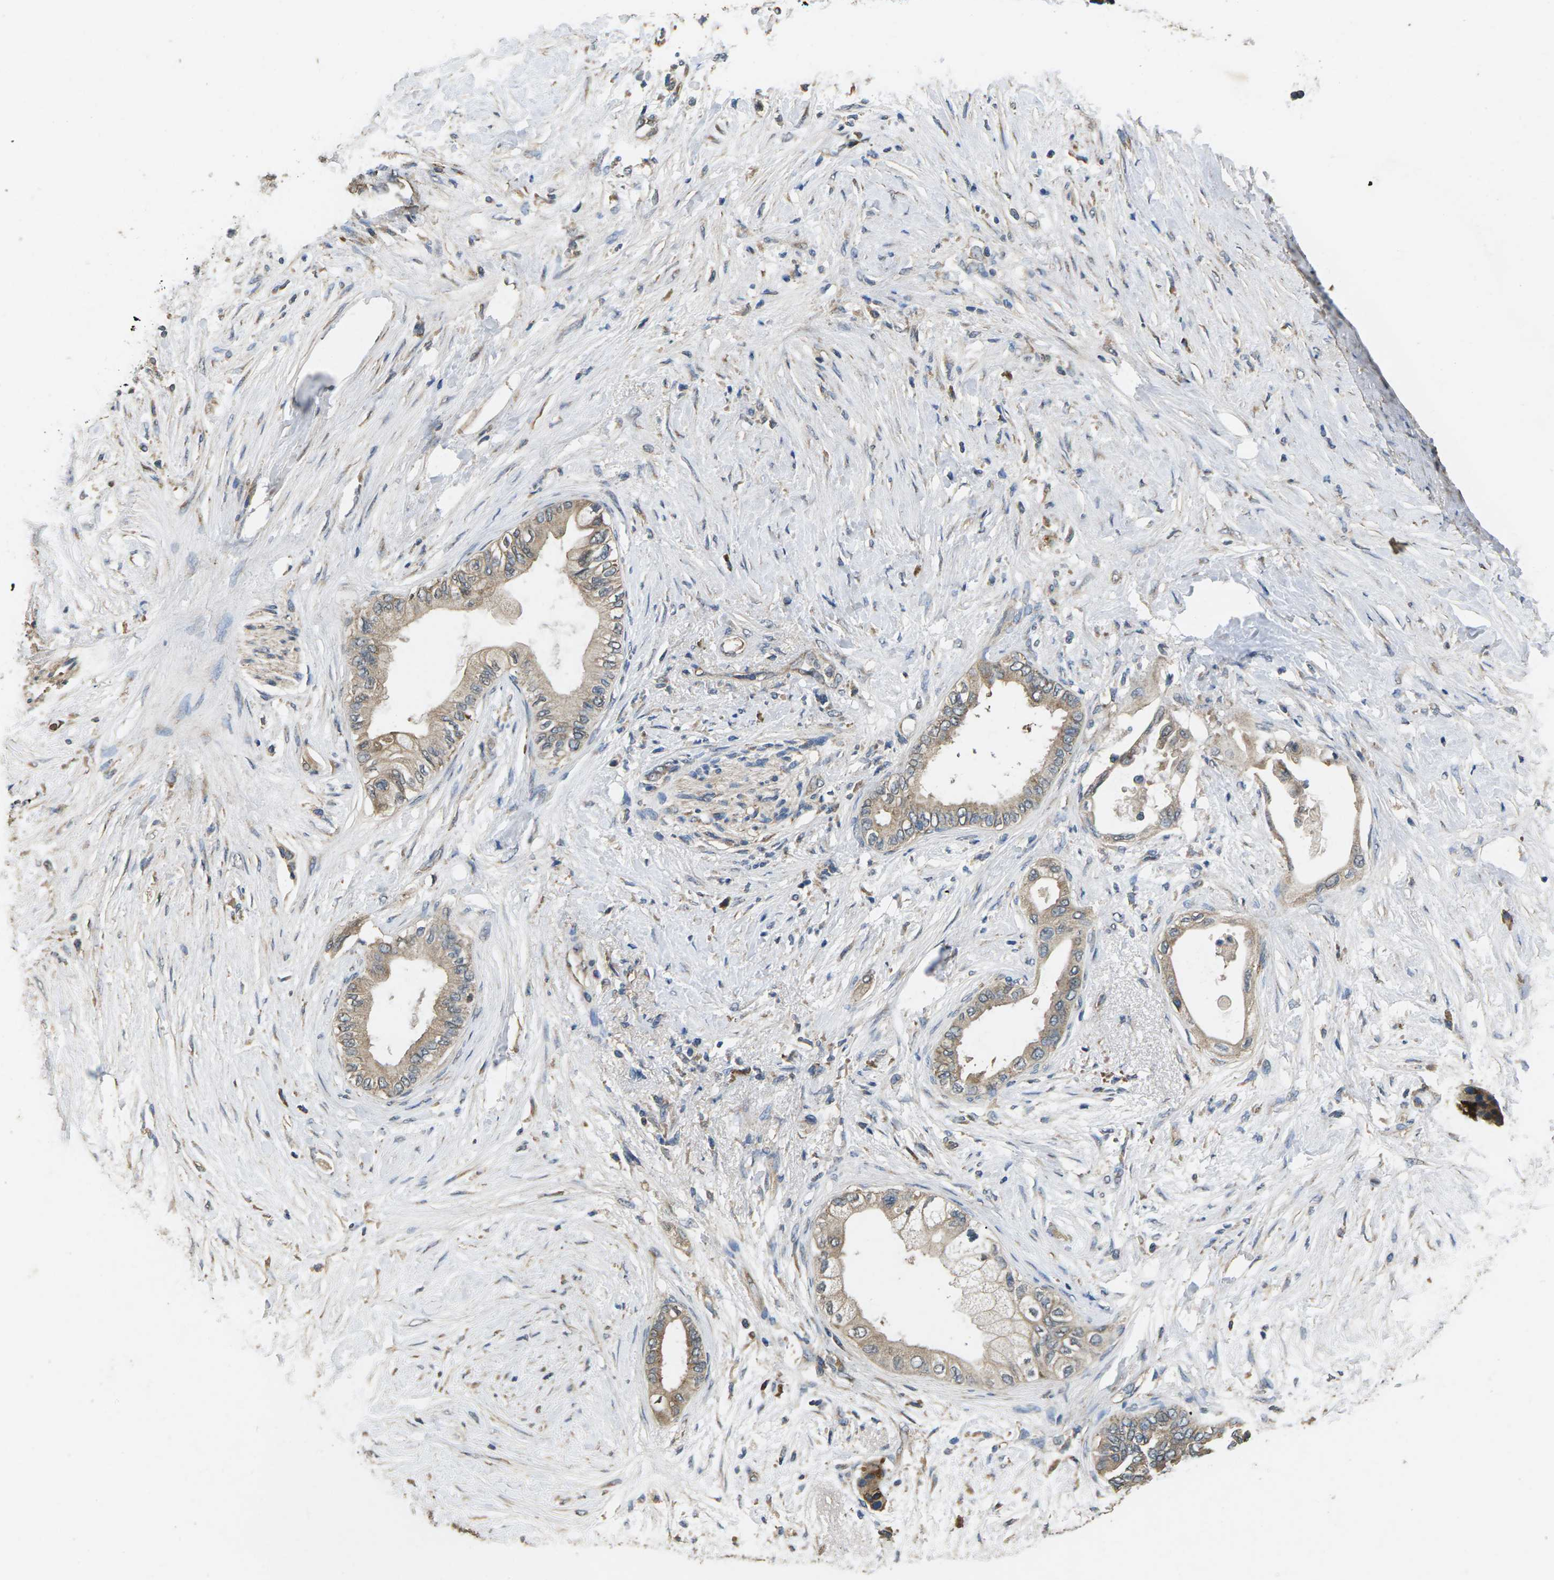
{"staining": {"intensity": "weak", "quantity": "25%-75%", "location": "cytoplasmic/membranous"}, "tissue": "pancreatic cancer", "cell_type": "Tumor cells", "image_type": "cancer", "snomed": [{"axis": "morphology", "description": "Normal tissue, NOS"}, {"axis": "morphology", "description": "Adenocarcinoma, NOS"}, {"axis": "topography", "description": "Pancreas"}, {"axis": "topography", "description": "Duodenum"}], "caption": "This is a histology image of immunohistochemistry (IHC) staining of pancreatic adenocarcinoma, which shows weak expression in the cytoplasmic/membranous of tumor cells.", "gene": "B4GAT1", "patient": {"sex": "female", "age": 60}}